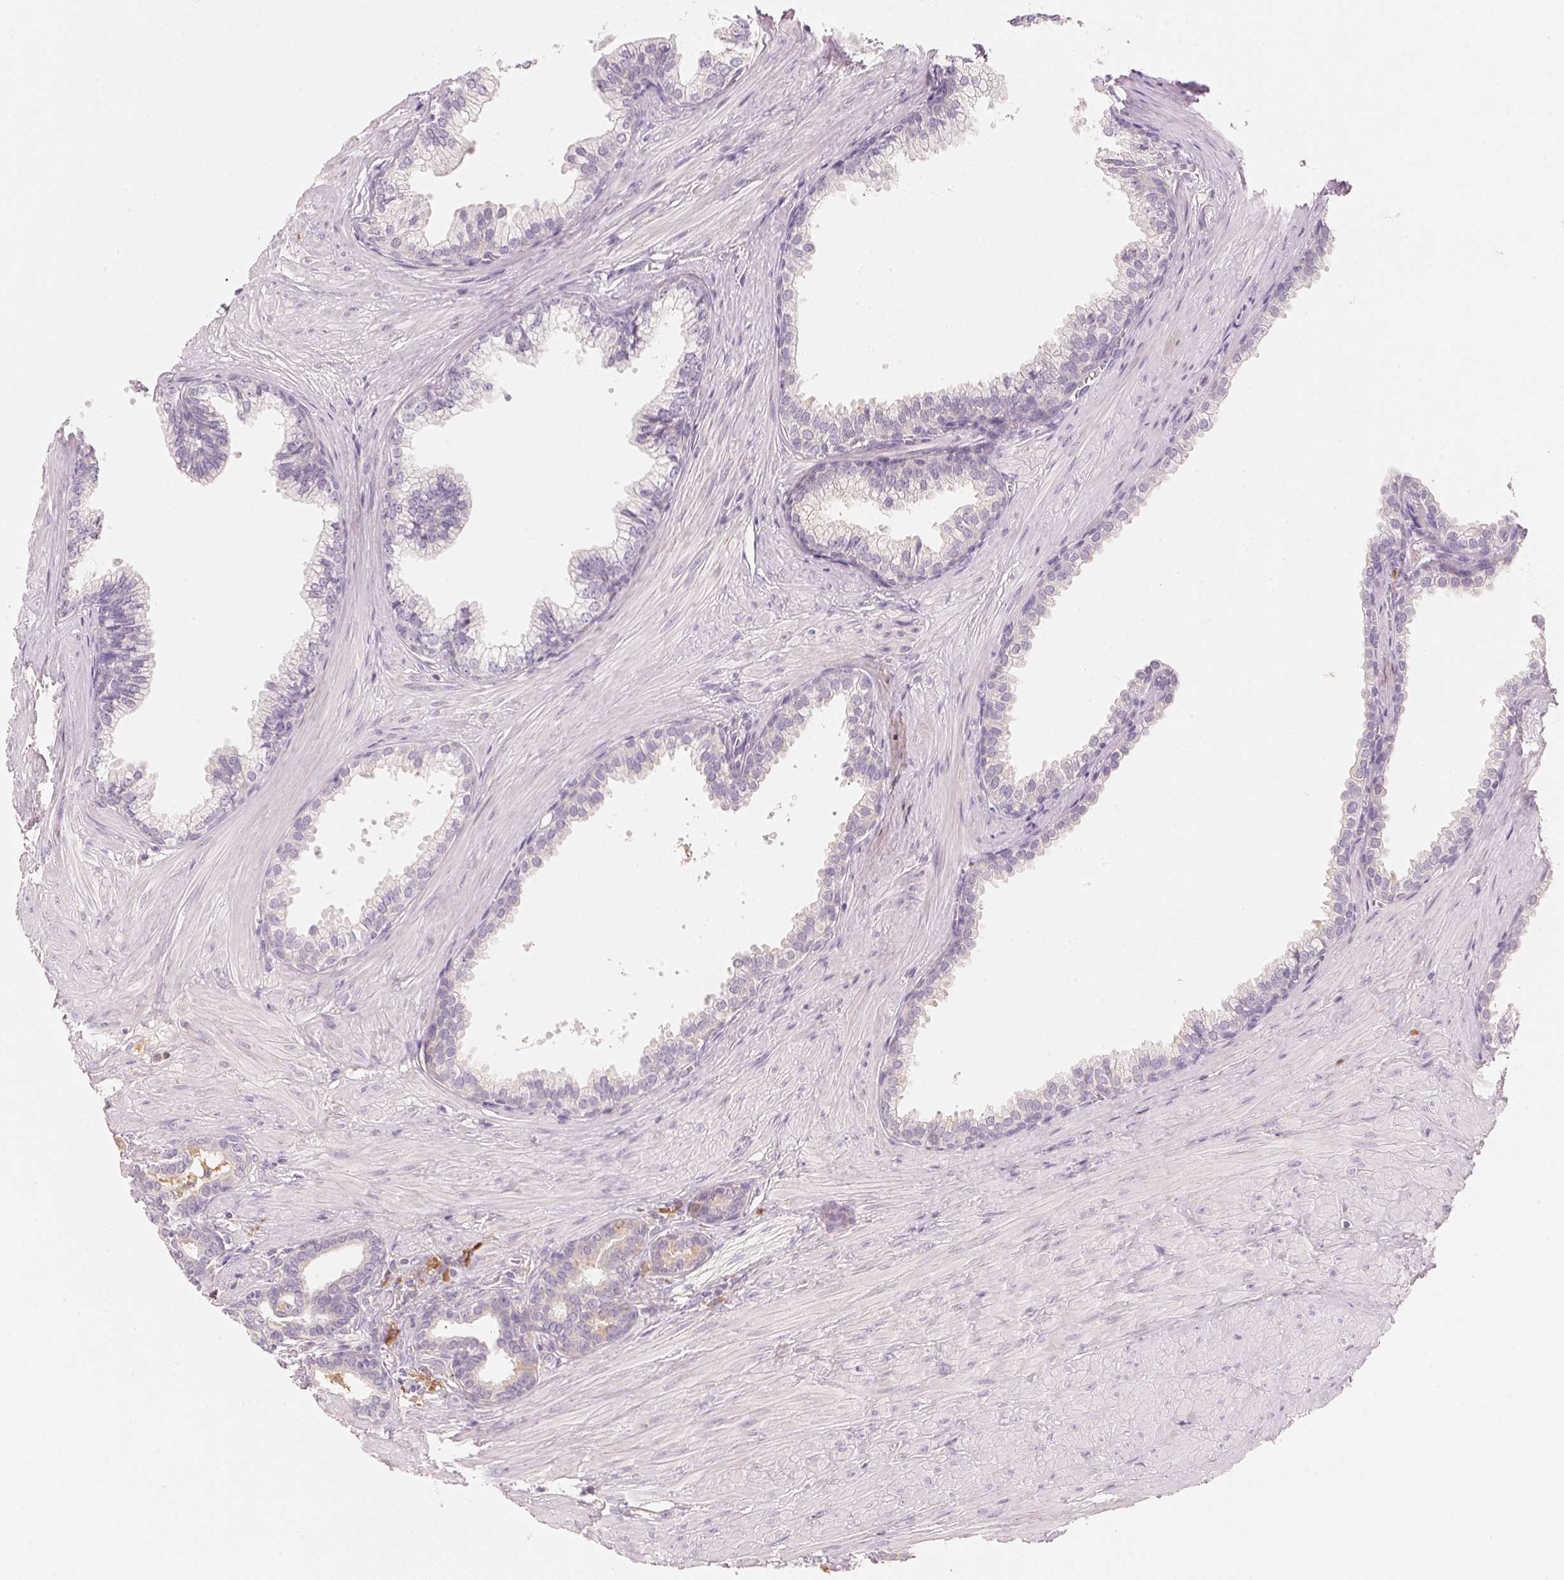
{"staining": {"intensity": "weak", "quantity": "<25%", "location": "cytoplasmic/membranous"}, "tissue": "prostate", "cell_type": "Glandular cells", "image_type": "normal", "snomed": [{"axis": "morphology", "description": "Normal tissue, NOS"}, {"axis": "topography", "description": "Prostate"}, {"axis": "topography", "description": "Peripheral nerve tissue"}], "caption": "Immunohistochemistry (IHC) of normal prostate reveals no staining in glandular cells. (DAB (3,3'-diaminobenzidine) immunohistochemistry visualized using brightfield microscopy, high magnification).", "gene": "RMDN2", "patient": {"sex": "male", "age": 55}}